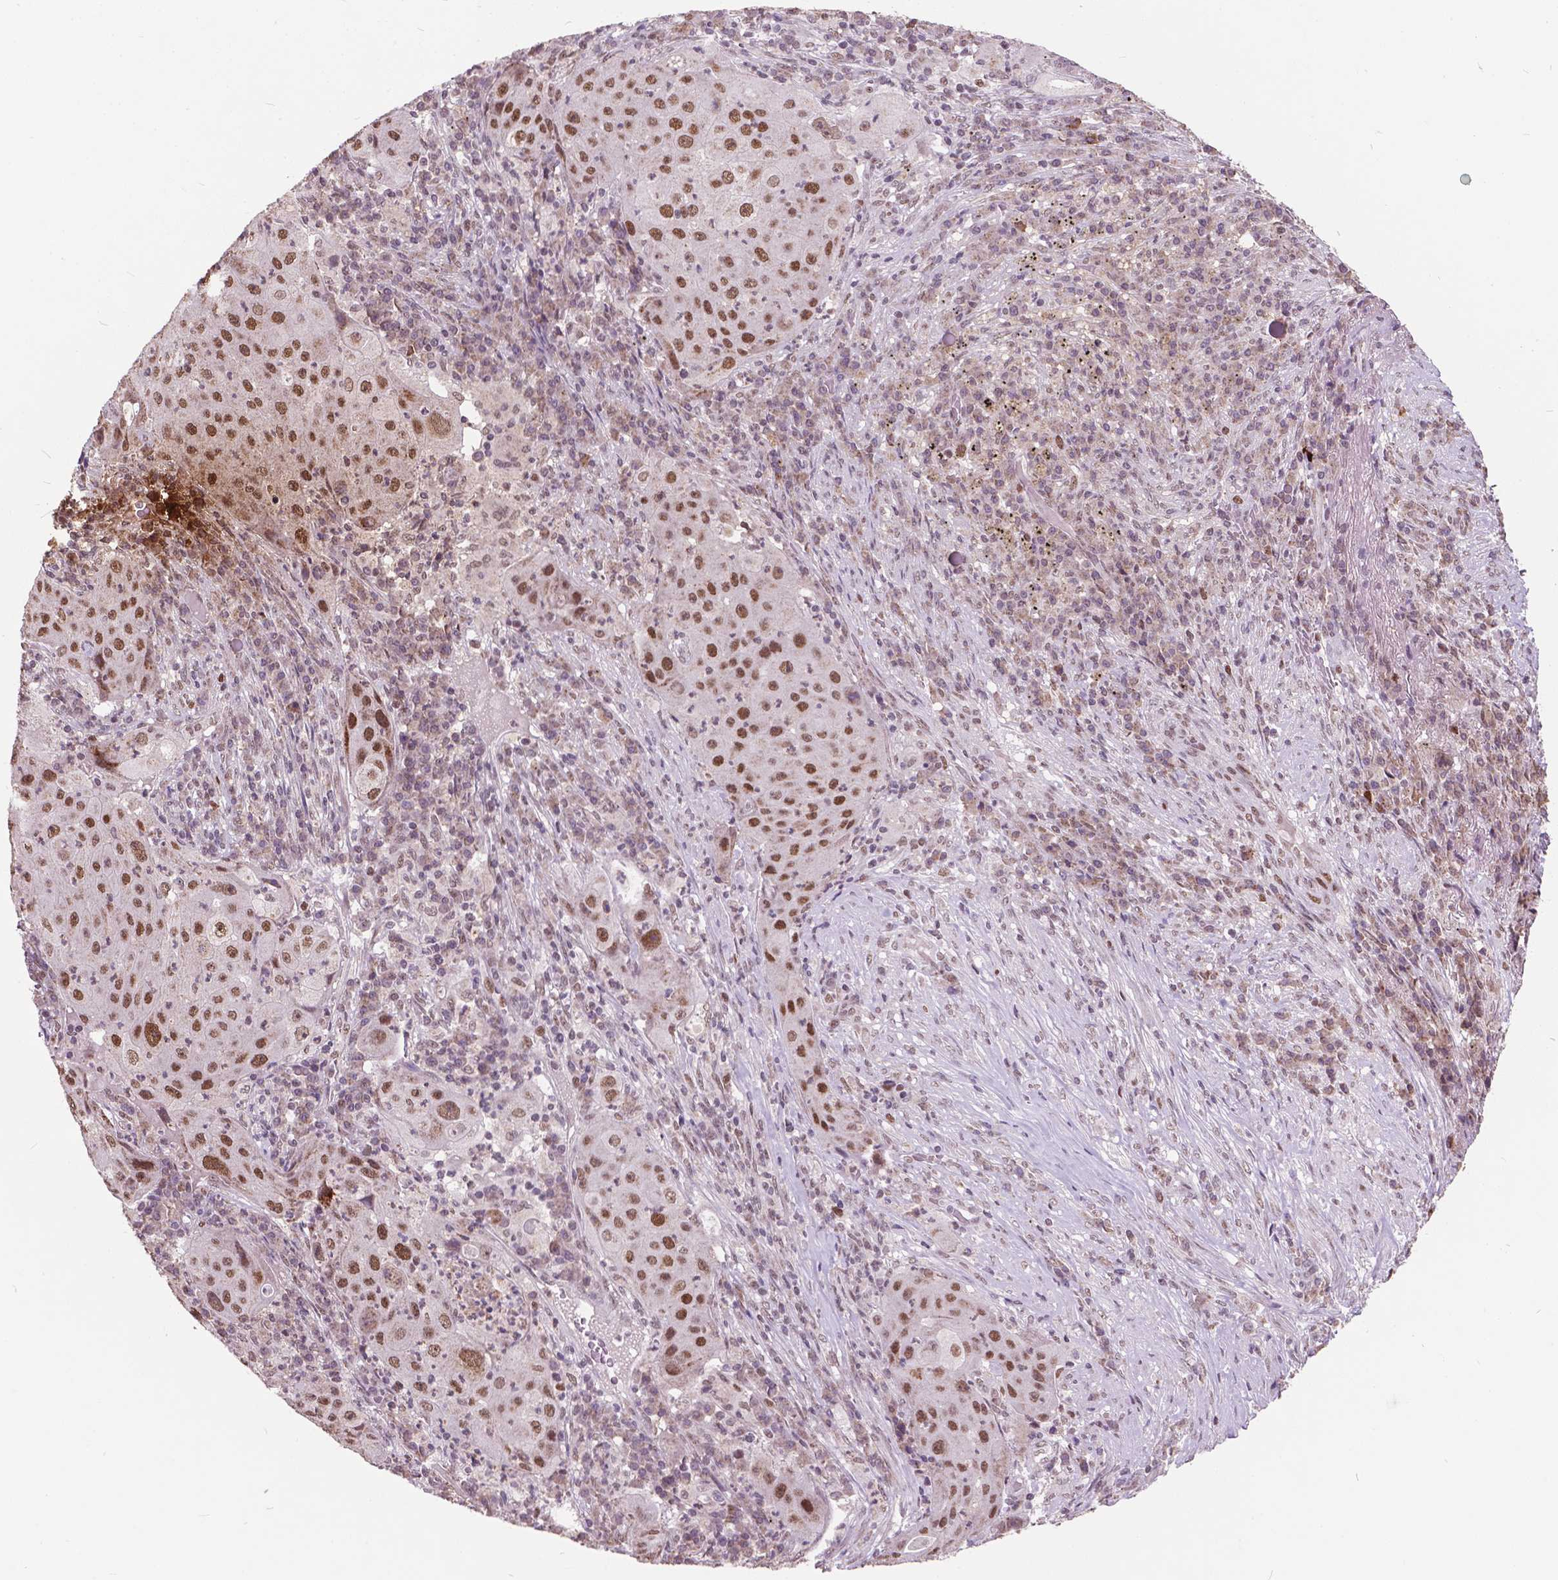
{"staining": {"intensity": "moderate", "quantity": ">75%", "location": "nuclear"}, "tissue": "lung cancer", "cell_type": "Tumor cells", "image_type": "cancer", "snomed": [{"axis": "morphology", "description": "Squamous cell carcinoma, NOS"}, {"axis": "topography", "description": "Lung"}], "caption": "Lung cancer stained for a protein (brown) shows moderate nuclear positive expression in approximately >75% of tumor cells.", "gene": "MSH2", "patient": {"sex": "female", "age": 59}}